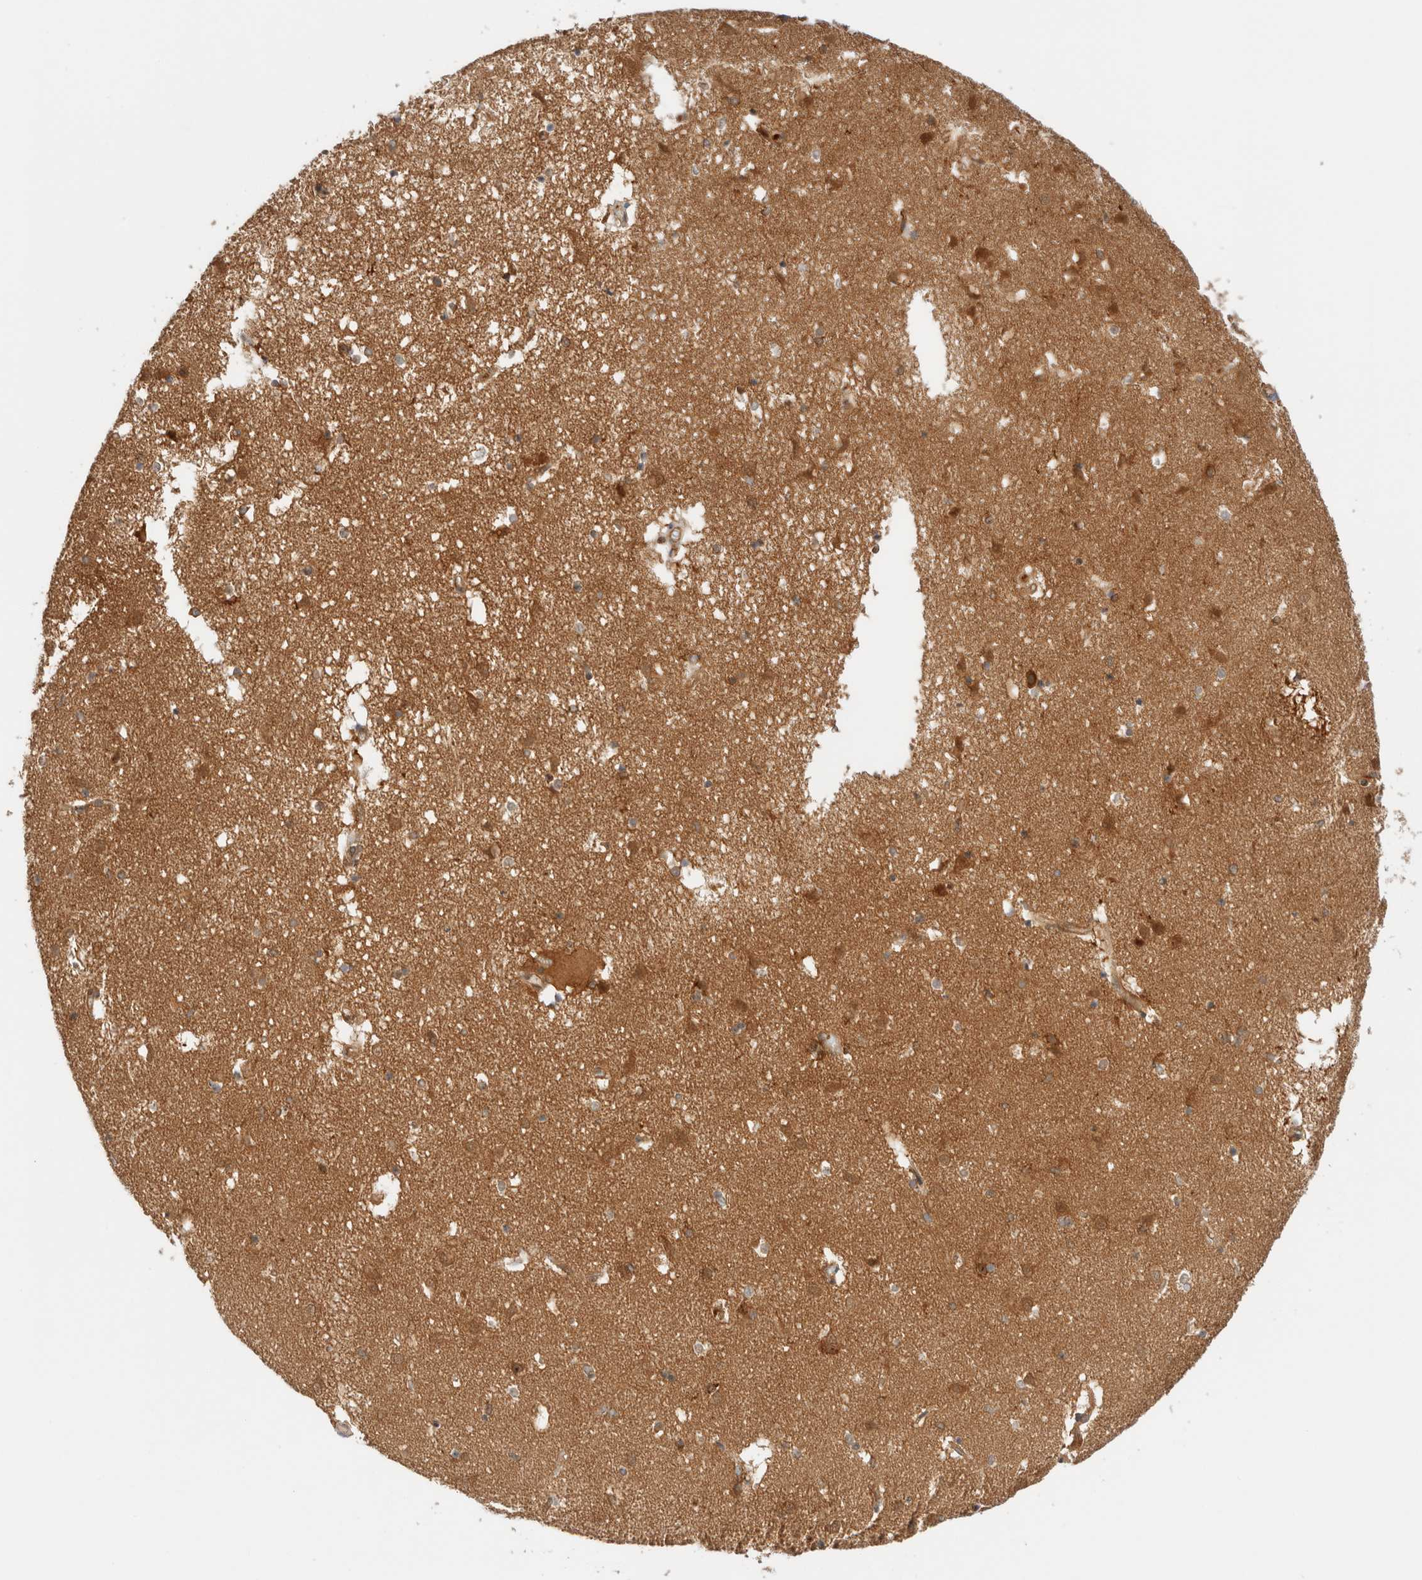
{"staining": {"intensity": "weak", "quantity": "<25%", "location": "cytoplasmic/membranous"}, "tissue": "caudate", "cell_type": "Glial cells", "image_type": "normal", "snomed": [{"axis": "morphology", "description": "Normal tissue, NOS"}, {"axis": "topography", "description": "Lateral ventricle wall"}], "caption": "Caudate was stained to show a protein in brown. There is no significant expression in glial cells. (Brightfield microscopy of DAB immunohistochemistry at high magnification).", "gene": "RABEP1", "patient": {"sex": "male", "age": 70}}